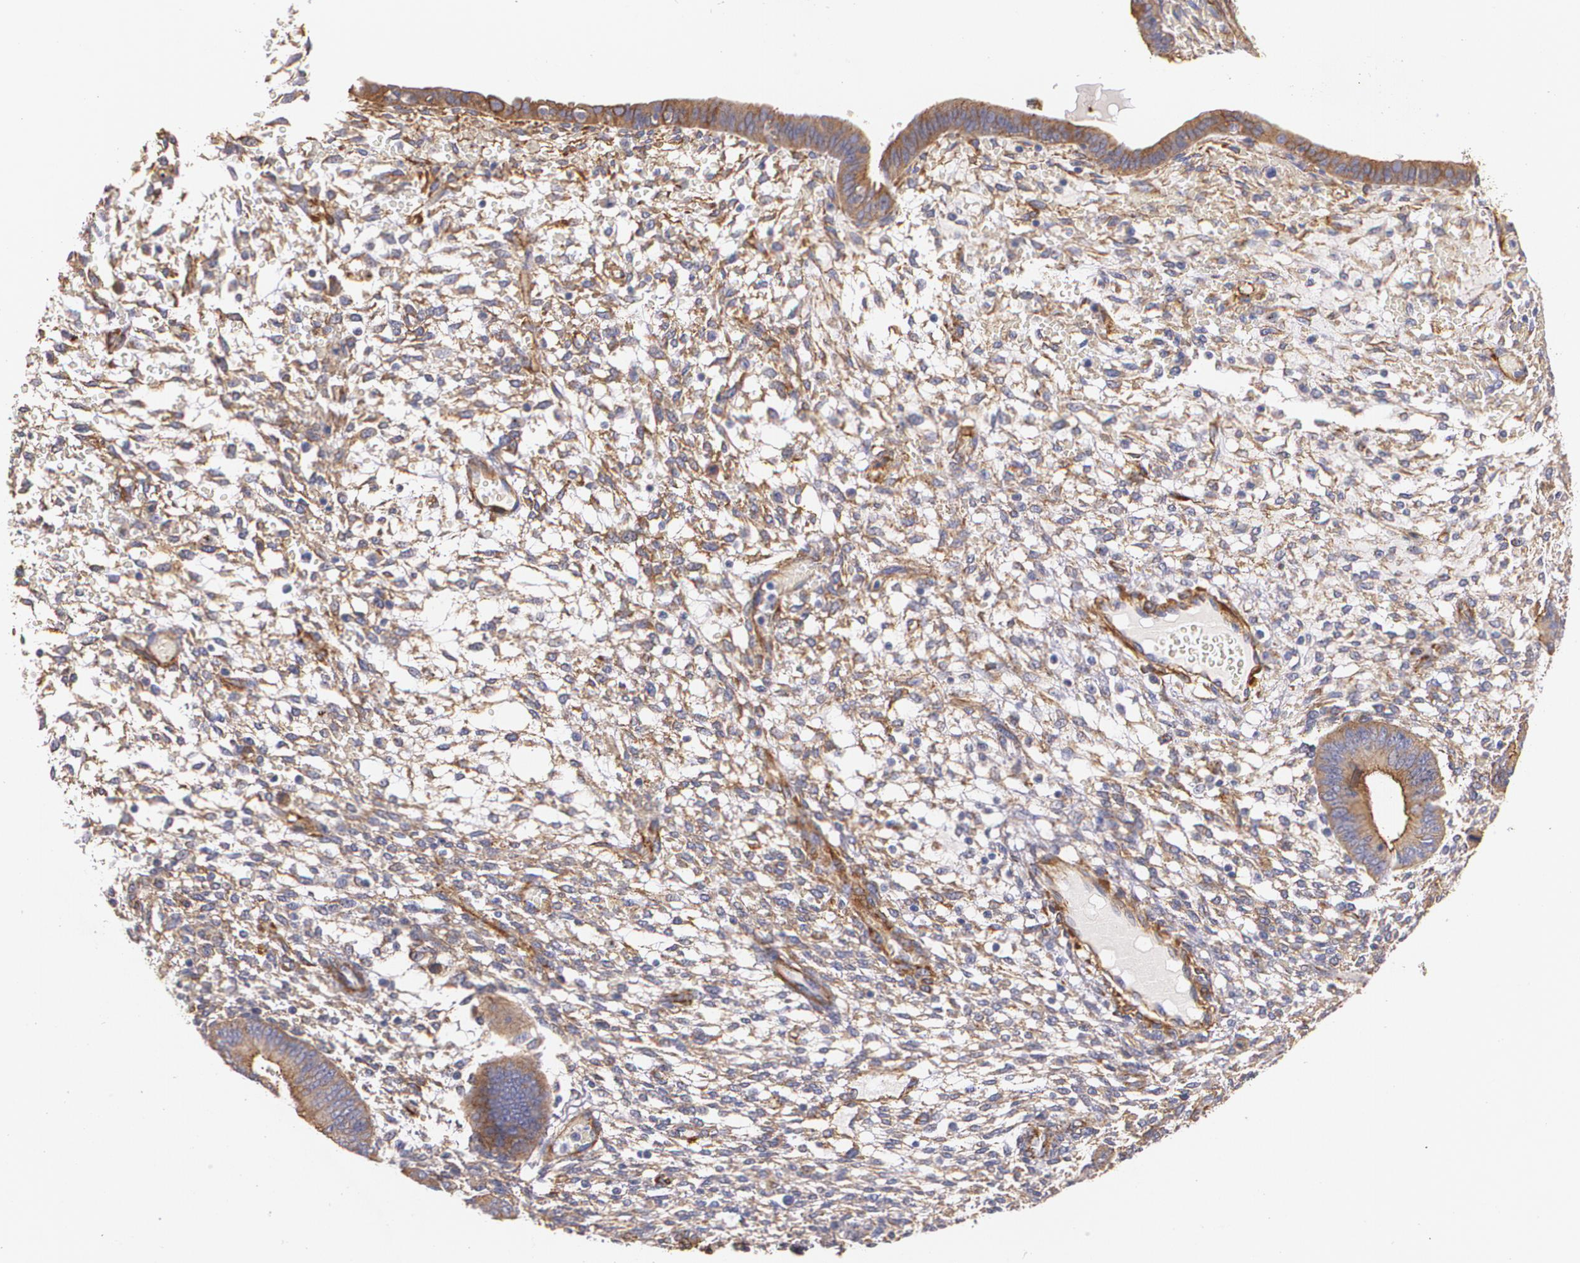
{"staining": {"intensity": "weak", "quantity": ">75%", "location": "cytoplasmic/membranous"}, "tissue": "endometrium", "cell_type": "Cells in endometrial stroma", "image_type": "normal", "snomed": [{"axis": "morphology", "description": "Normal tissue, NOS"}, {"axis": "topography", "description": "Endometrium"}], "caption": "Benign endometrium shows weak cytoplasmic/membranous staining in approximately >75% of cells in endometrial stroma (IHC, brightfield microscopy, high magnification)..", "gene": "TJP1", "patient": {"sex": "female", "age": 42}}